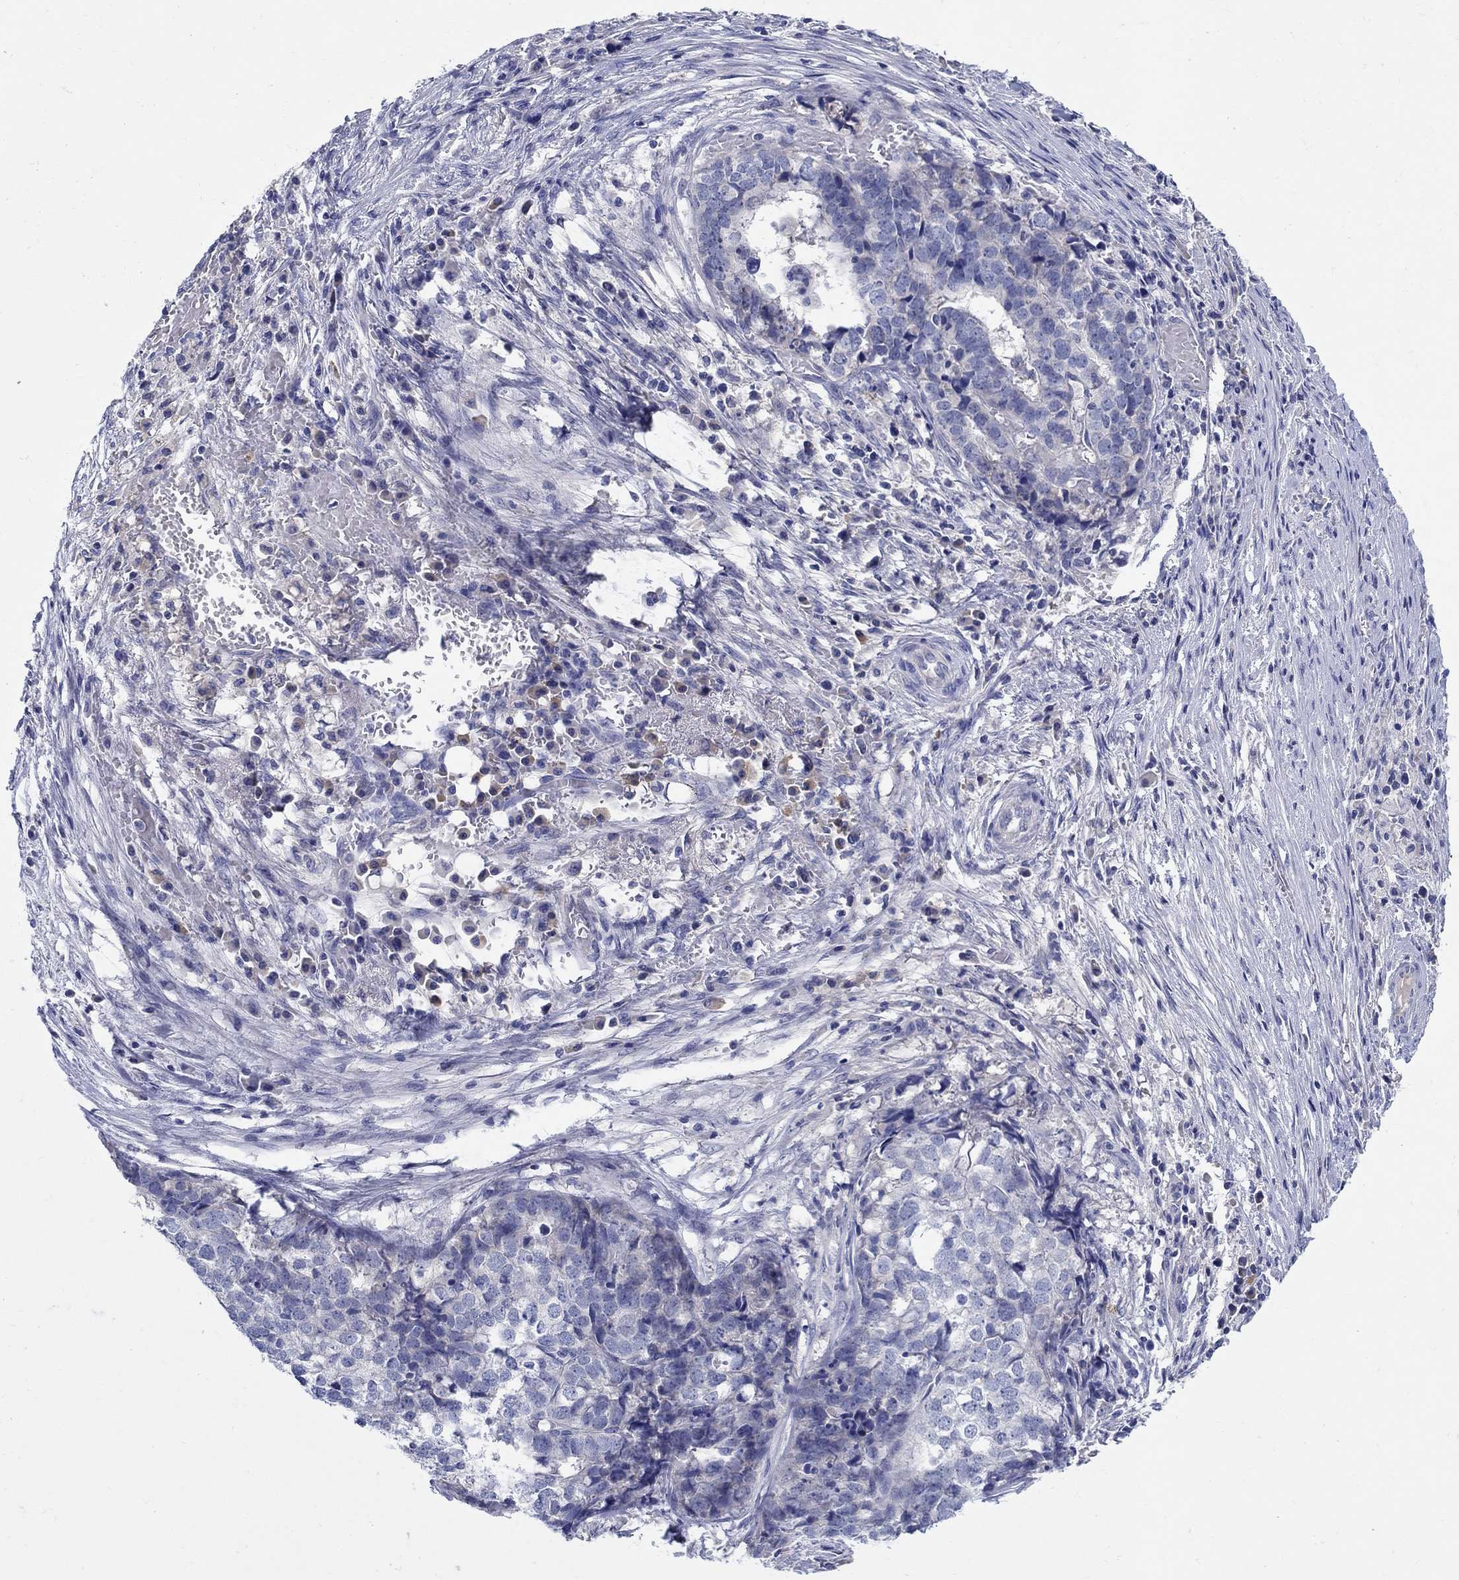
{"staining": {"intensity": "negative", "quantity": "none", "location": "none"}, "tissue": "stomach cancer", "cell_type": "Tumor cells", "image_type": "cancer", "snomed": [{"axis": "morphology", "description": "Adenocarcinoma, NOS"}, {"axis": "topography", "description": "Stomach"}], "caption": "This is an immunohistochemistry (IHC) micrograph of human stomach adenocarcinoma. There is no staining in tumor cells.", "gene": "CRYGD", "patient": {"sex": "male", "age": 69}}